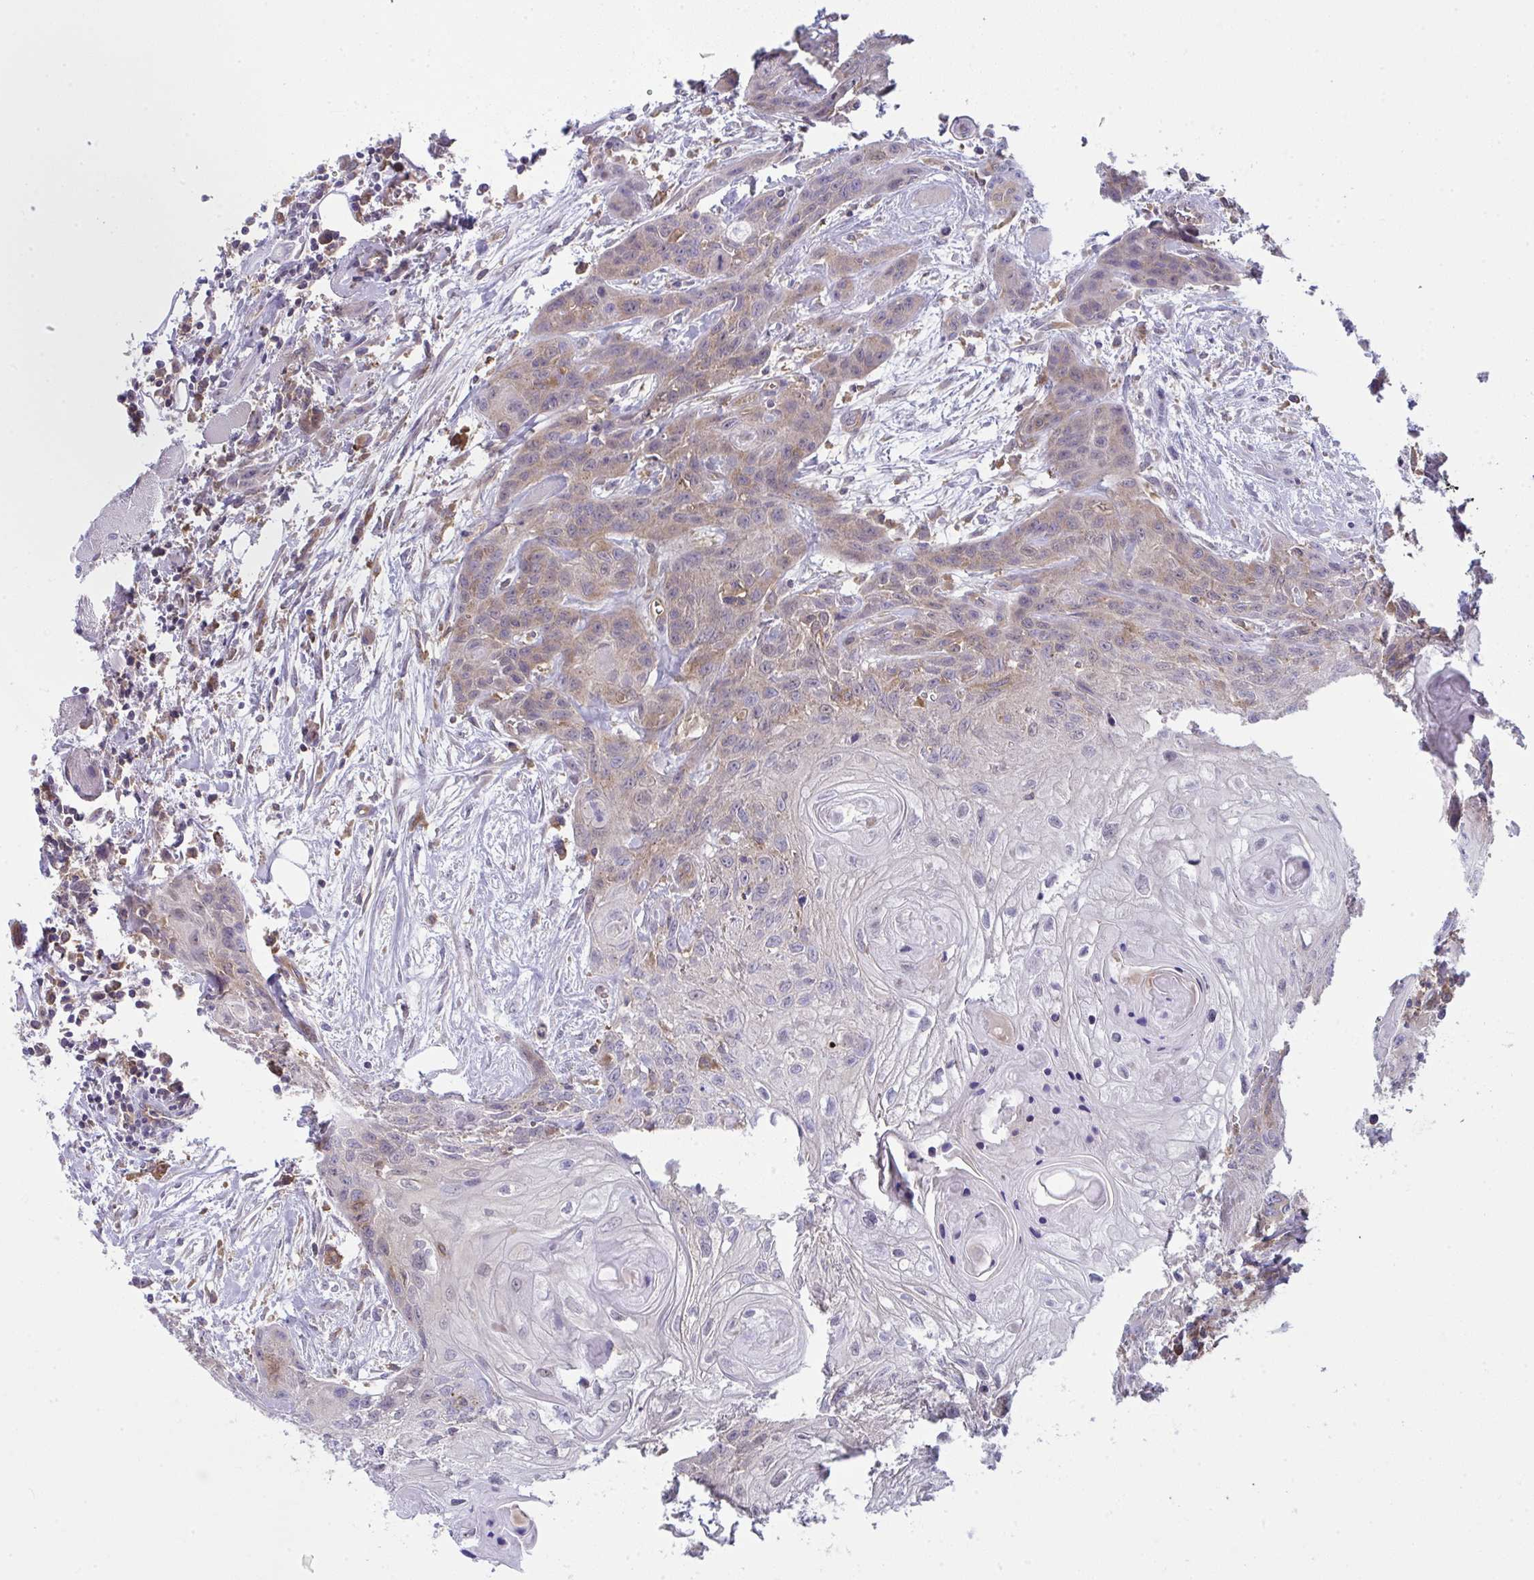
{"staining": {"intensity": "moderate", "quantity": "25%-75%", "location": "cytoplasmic/membranous"}, "tissue": "head and neck cancer", "cell_type": "Tumor cells", "image_type": "cancer", "snomed": [{"axis": "morphology", "description": "Squamous cell carcinoma, NOS"}, {"axis": "topography", "description": "Oral tissue"}, {"axis": "topography", "description": "Head-Neck"}], "caption": "Head and neck squamous cell carcinoma stained with a protein marker reveals moderate staining in tumor cells.", "gene": "ALDH16A1", "patient": {"sex": "male", "age": 58}}